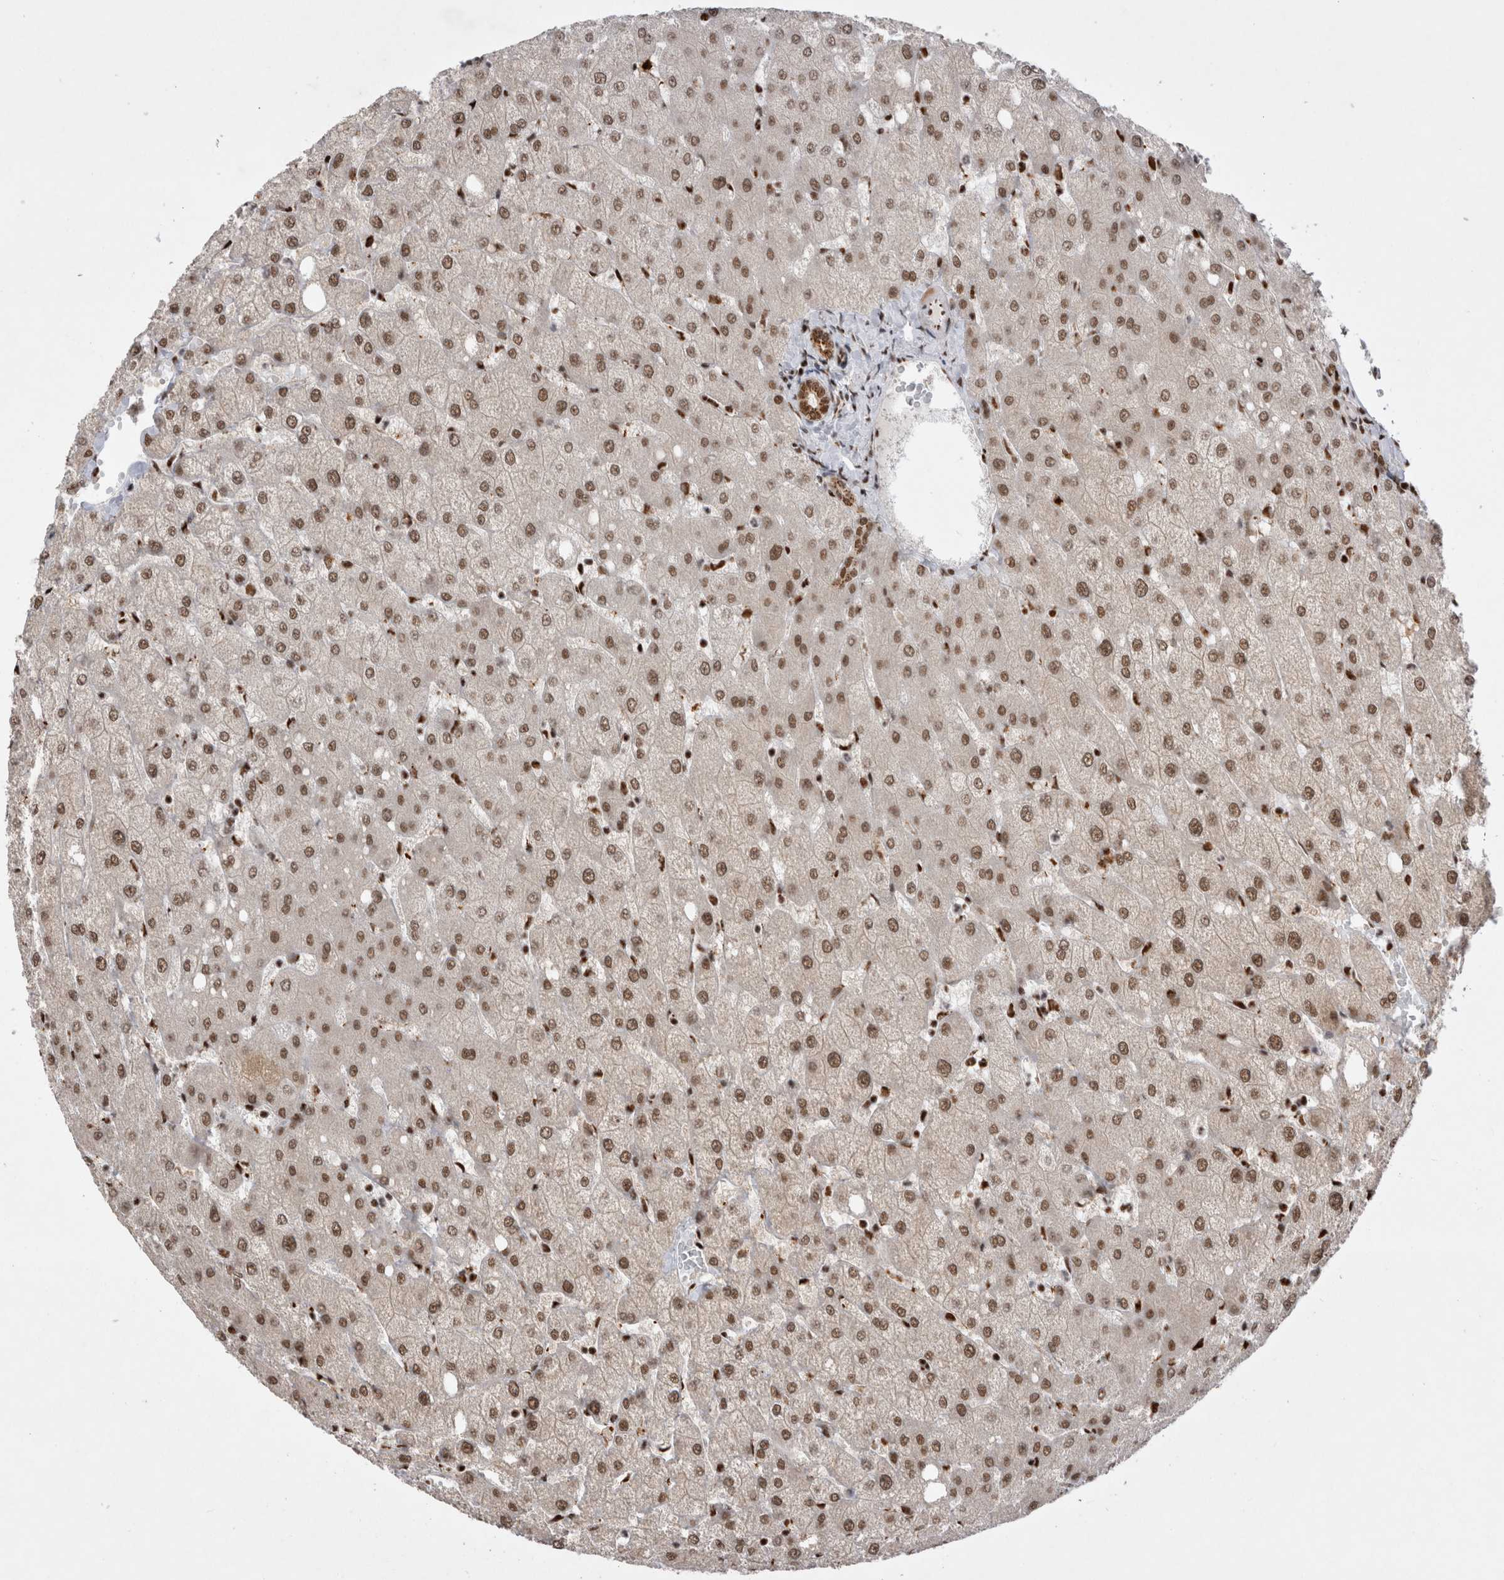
{"staining": {"intensity": "moderate", "quantity": ">75%", "location": "nuclear"}, "tissue": "liver", "cell_type": "Cholangiocytes", "image_type": "normal", "snomed": [{"axis": "morphology", "description": "Normal tissue, NOS"}, {"axis": "topography", "description": "Liver"}], "caption": "Unremarkable liver displays moderate nuclear expression in approximately >75% of cholangiocytes, visualized by immunohistochemistry. The staining is performed using DAB (3,3'-diaminobenzidine) brown chromogen to label protein expression. The nuclei are counter-stained blue using hematoxylin.", "gene": "EYA2", "patient": {"sex": "female", "age": 54}}